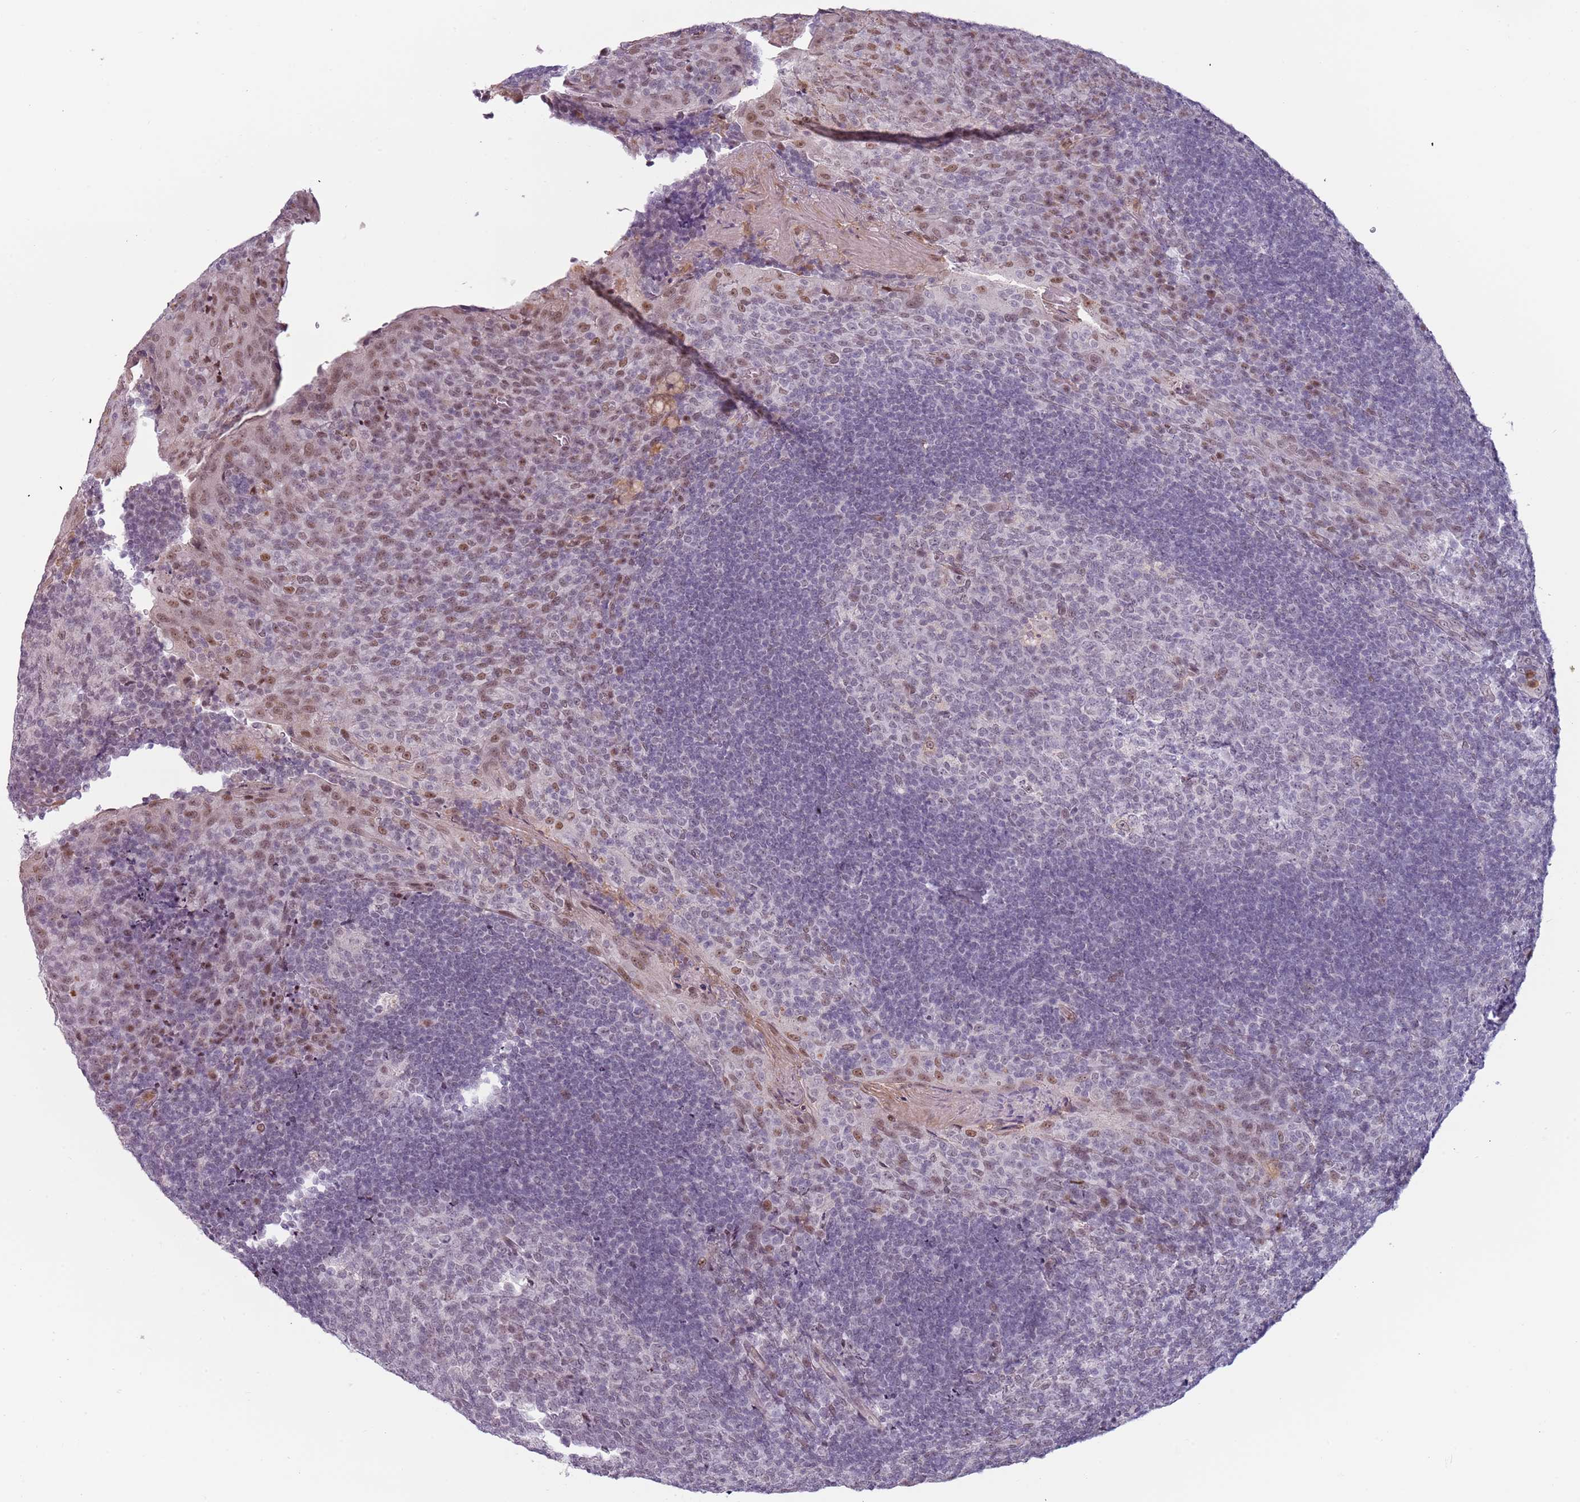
{"staining": {"intensity": "negative", "quantity": "none", "location": "none"}, "tissue": "tonsil", "cell_type": "Germinal center cells", "image_type": "normal", "snomed": [{"axis": "morphology", "description": "Normal tissue, NOS"}, {"axis": "topography", "description": "Tonsil"}], "caption": "DAB immunohistochemical staining of benign tonsil shows no significant staining in germinal center cells.", "gene": "REXO4", "patient": {"sex": "male", "age": 17}}